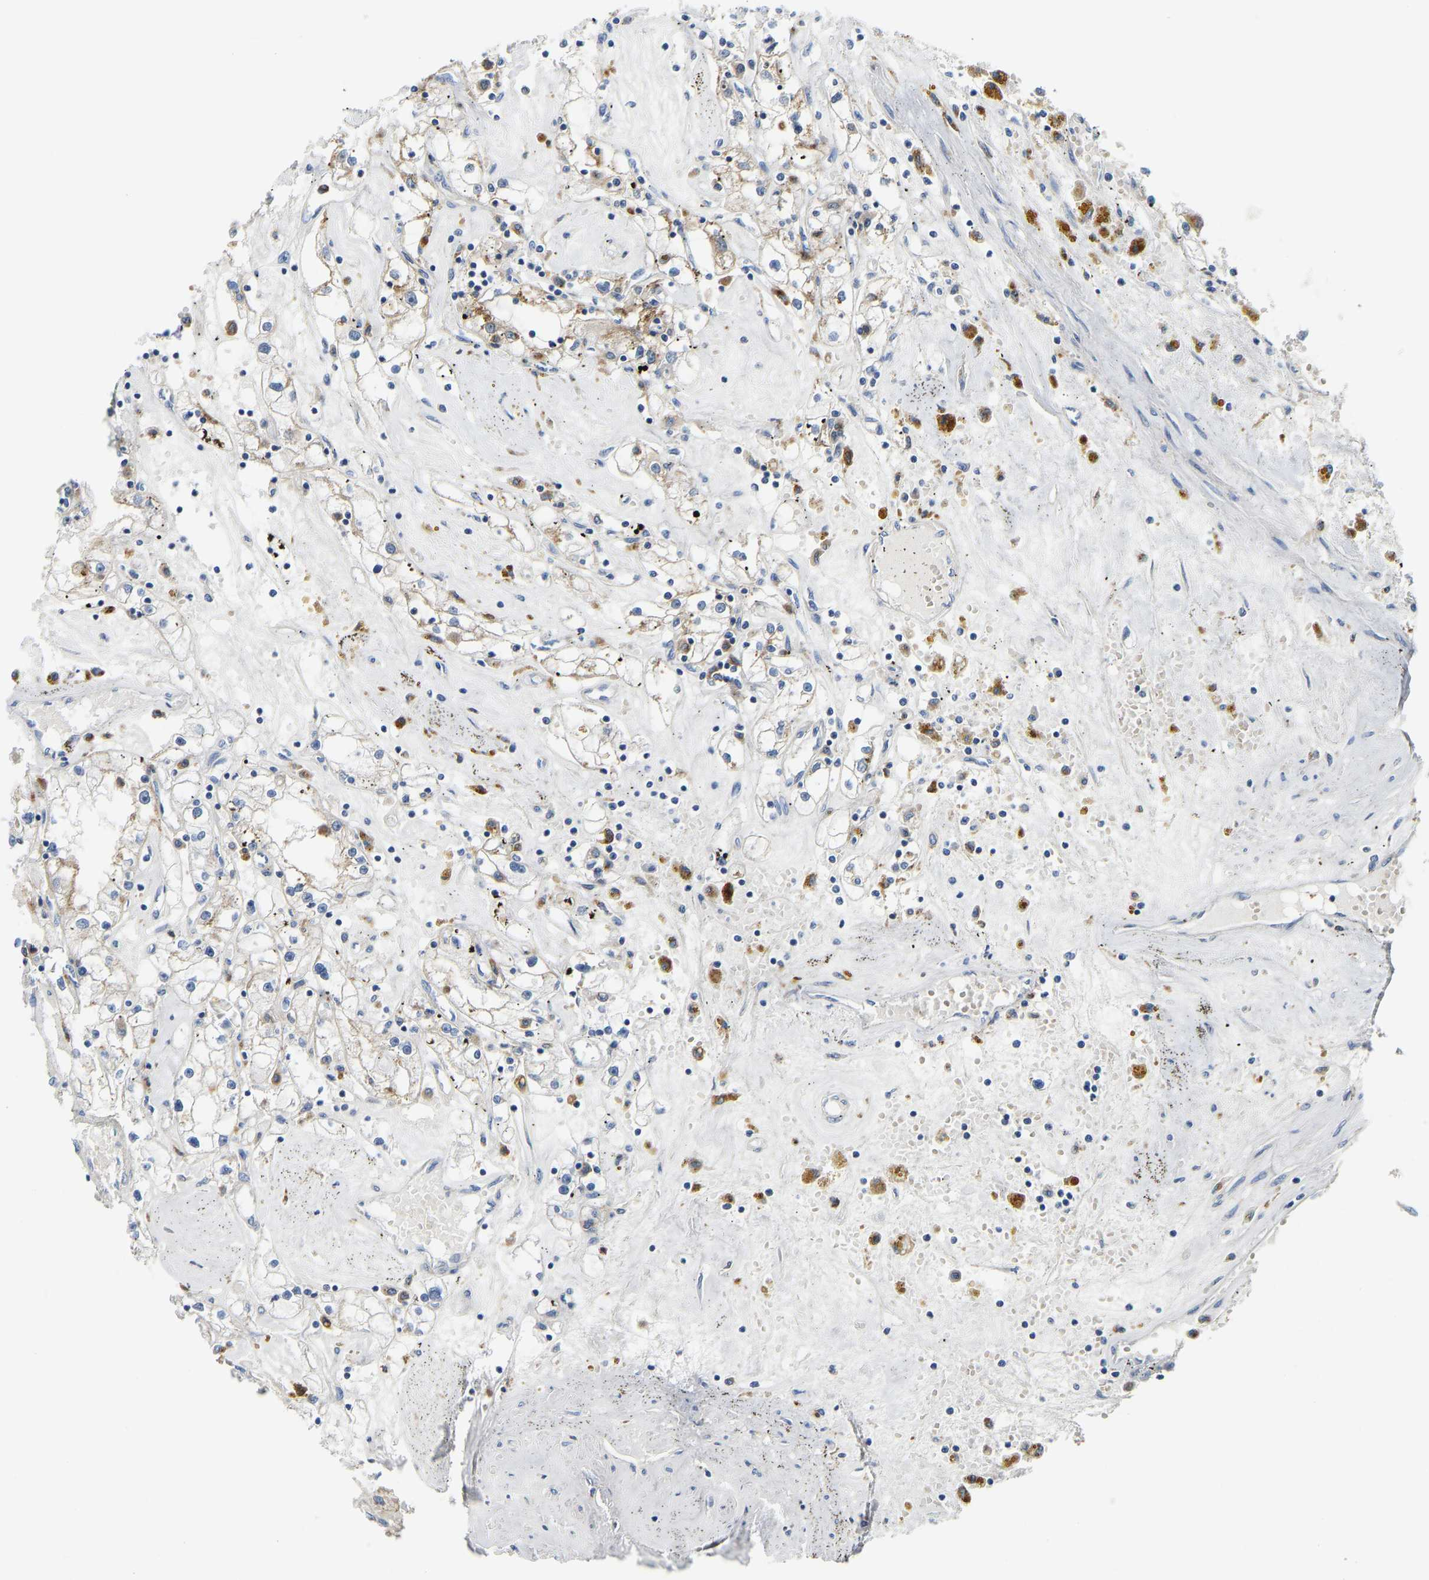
{"staining": {"intensity": "moderate", "quantity": "<25%", "location": "cytoplasmic/membranous"}, "tissue": "renal cancer", "cell_type": "Tumor cells", "image_type": "cancer", "snomed": [{"axis": "morphology", "description": "Adenocarcinoma, NOS"}, {"axis": "topography", "description": "Kidney"}], "caption": "DAB immunohistochemical staining of human renal adenocarcinoma exhibits moderate cytoplasmic/membranous protein positivity in approximately <25% of tumor cells.", "gene": "ATP6V1E1", "patient": {"sex": "male", "age": 56}}